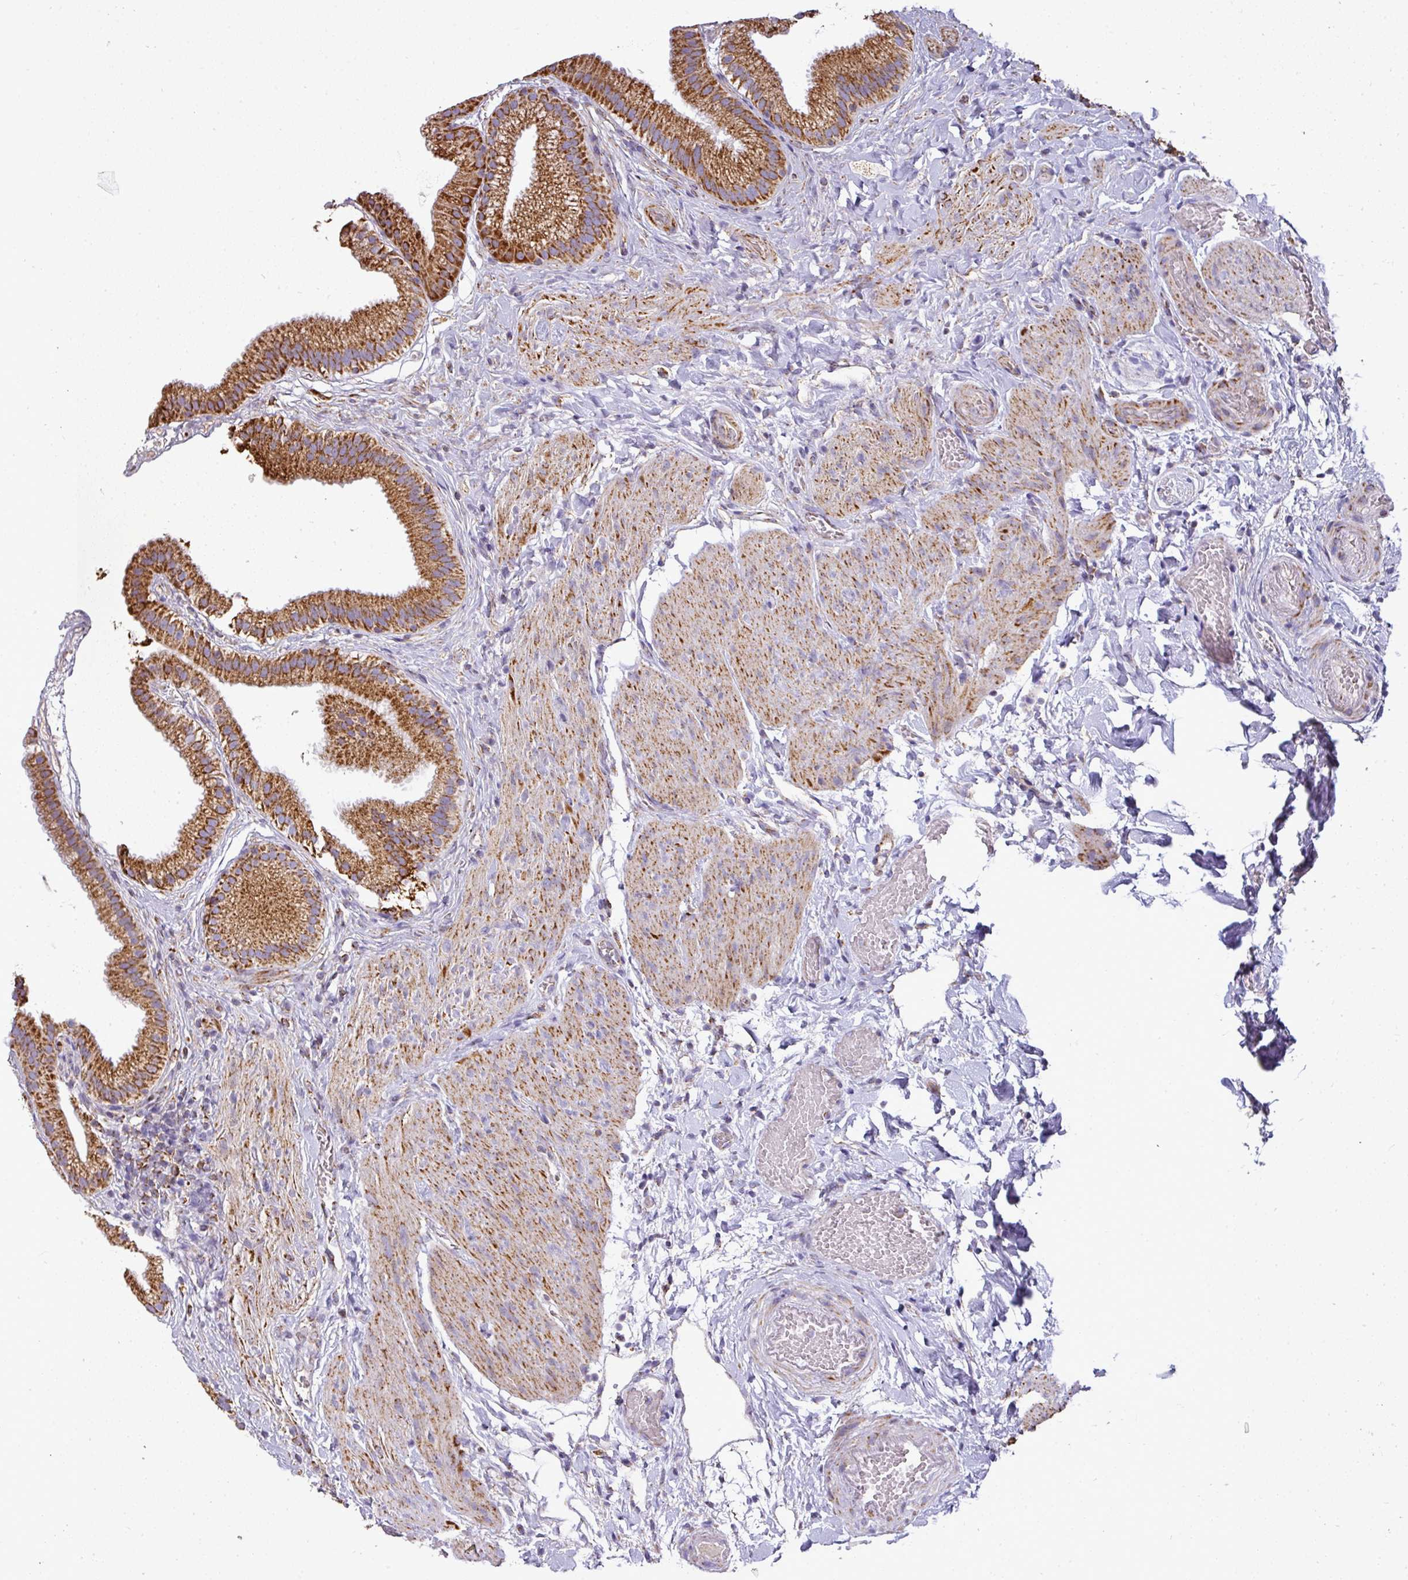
{"staining": {"intensity": "strong", "quantity": ">75%", "location": "cytoplasmic/membranous"}, "tissue": "gallbladder", "cell_type": "Glandular cells", "image_type": "normal", "snomed": [{"axis": "morphology", "description": "Normal tissue, NOS"}, {"axis": "topography", "description": "Gallbladder"}], "caption": "Gallbladder stained for a protein (brown) reveals strong cytoplasmic/membranous positive staining in about >75% of glandular cells.", "gene": "UQCRFS1", "patient": {"sex": "female", "age": 63}}